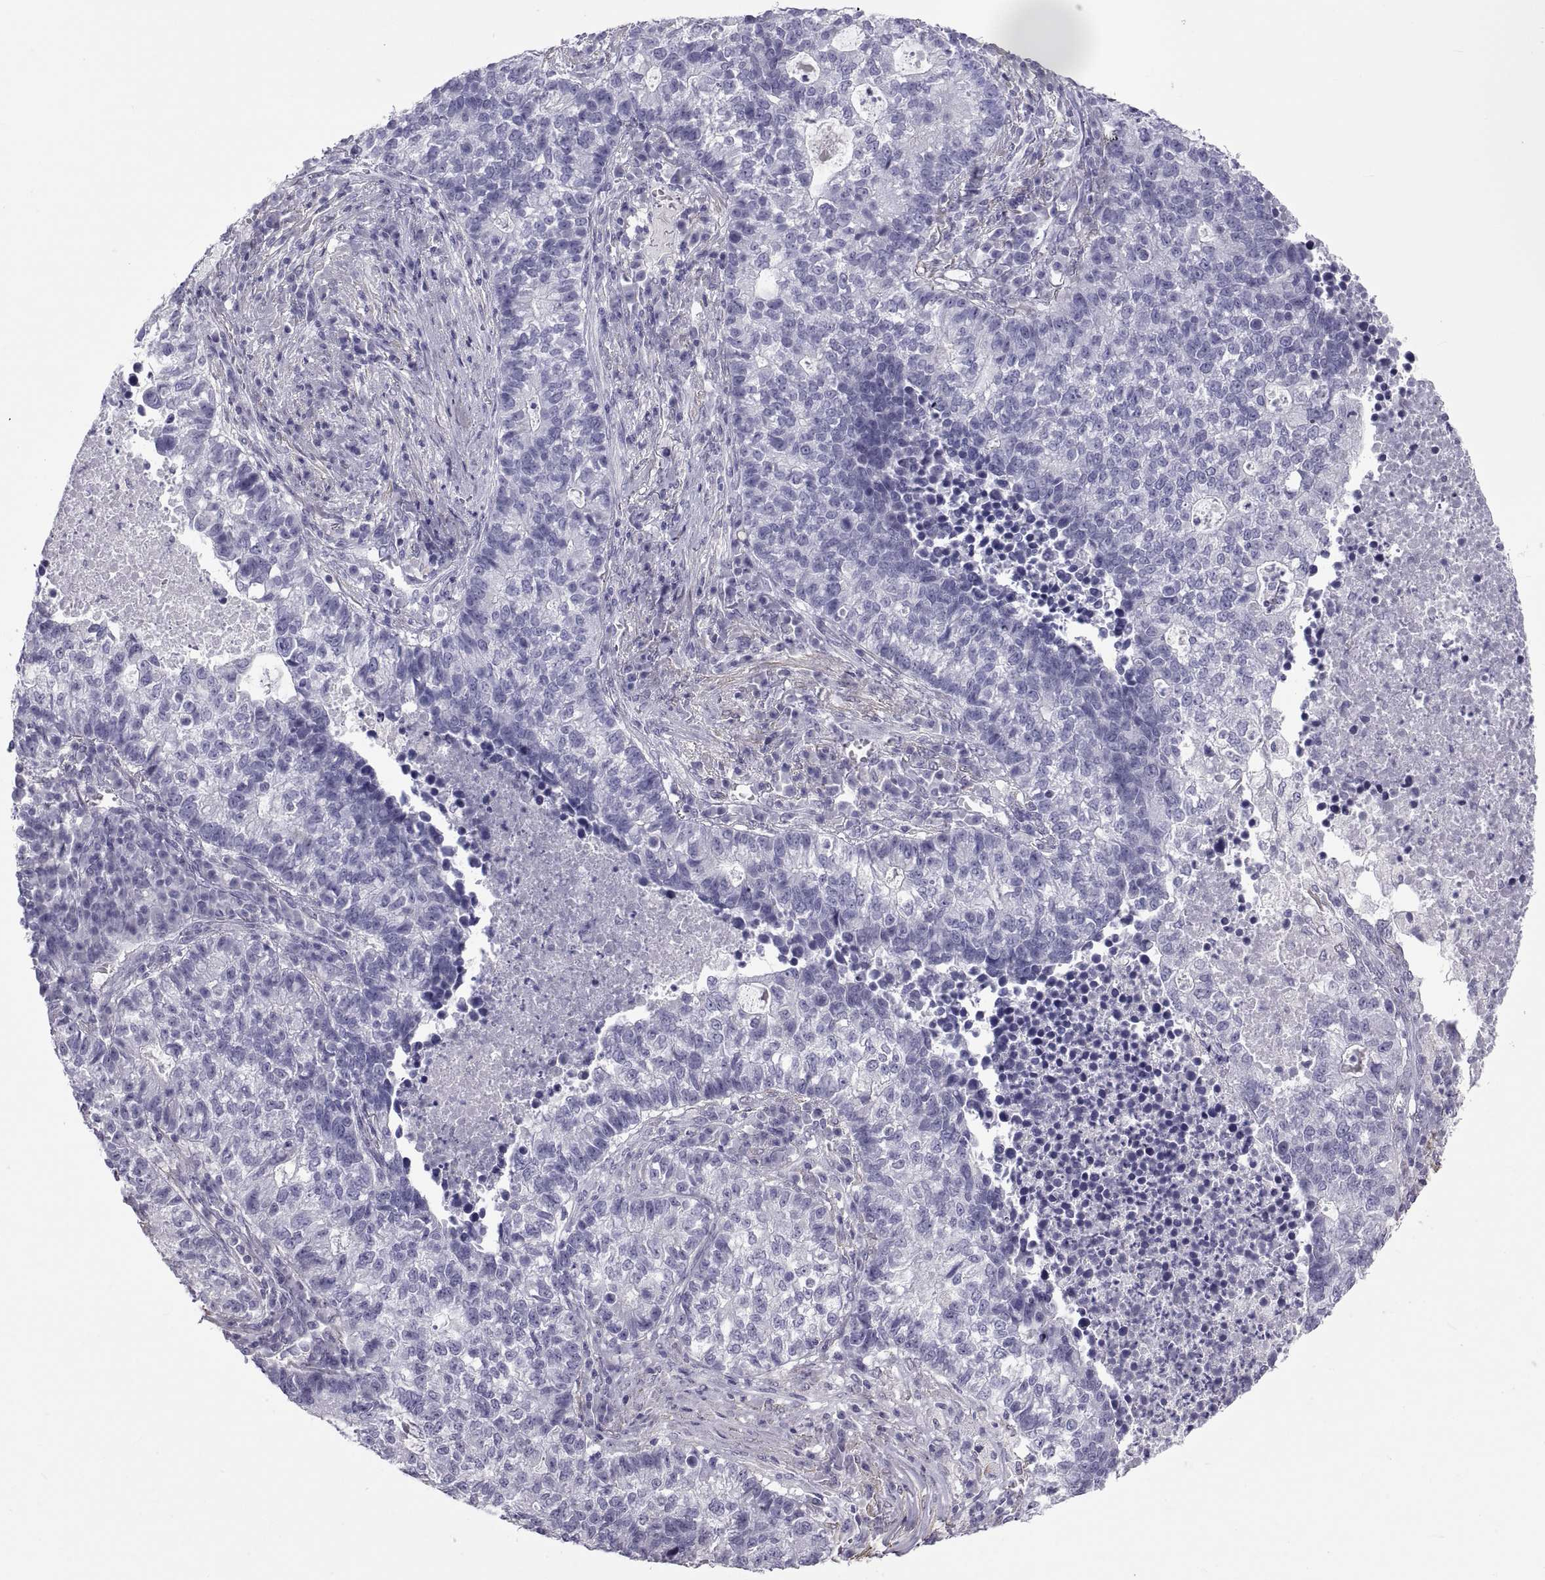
{"staining": {"intensity": "negative", "quantity": "none", "location": "none"}, "tissue": "lung cancer", "cell_type": "Tumor cells", "image_type": "cancer", "snomed": [{"axis": "morphology", "description": "Adenocarcinoma, NOS"}, {"axis": "topography", "description": "Lung"}], "caption": "Immunohistochemistry (IHC) image of lung cancer (adenocarcinoma) stained for a protein (brown), which demonstrates no positivity in tumor cells. (Brightfield microscopy of DAB immunohistochemistry (IHC) at high magnification).", "gene": "MAGEB1", "patient": {"sex": "male", "age": 57}}